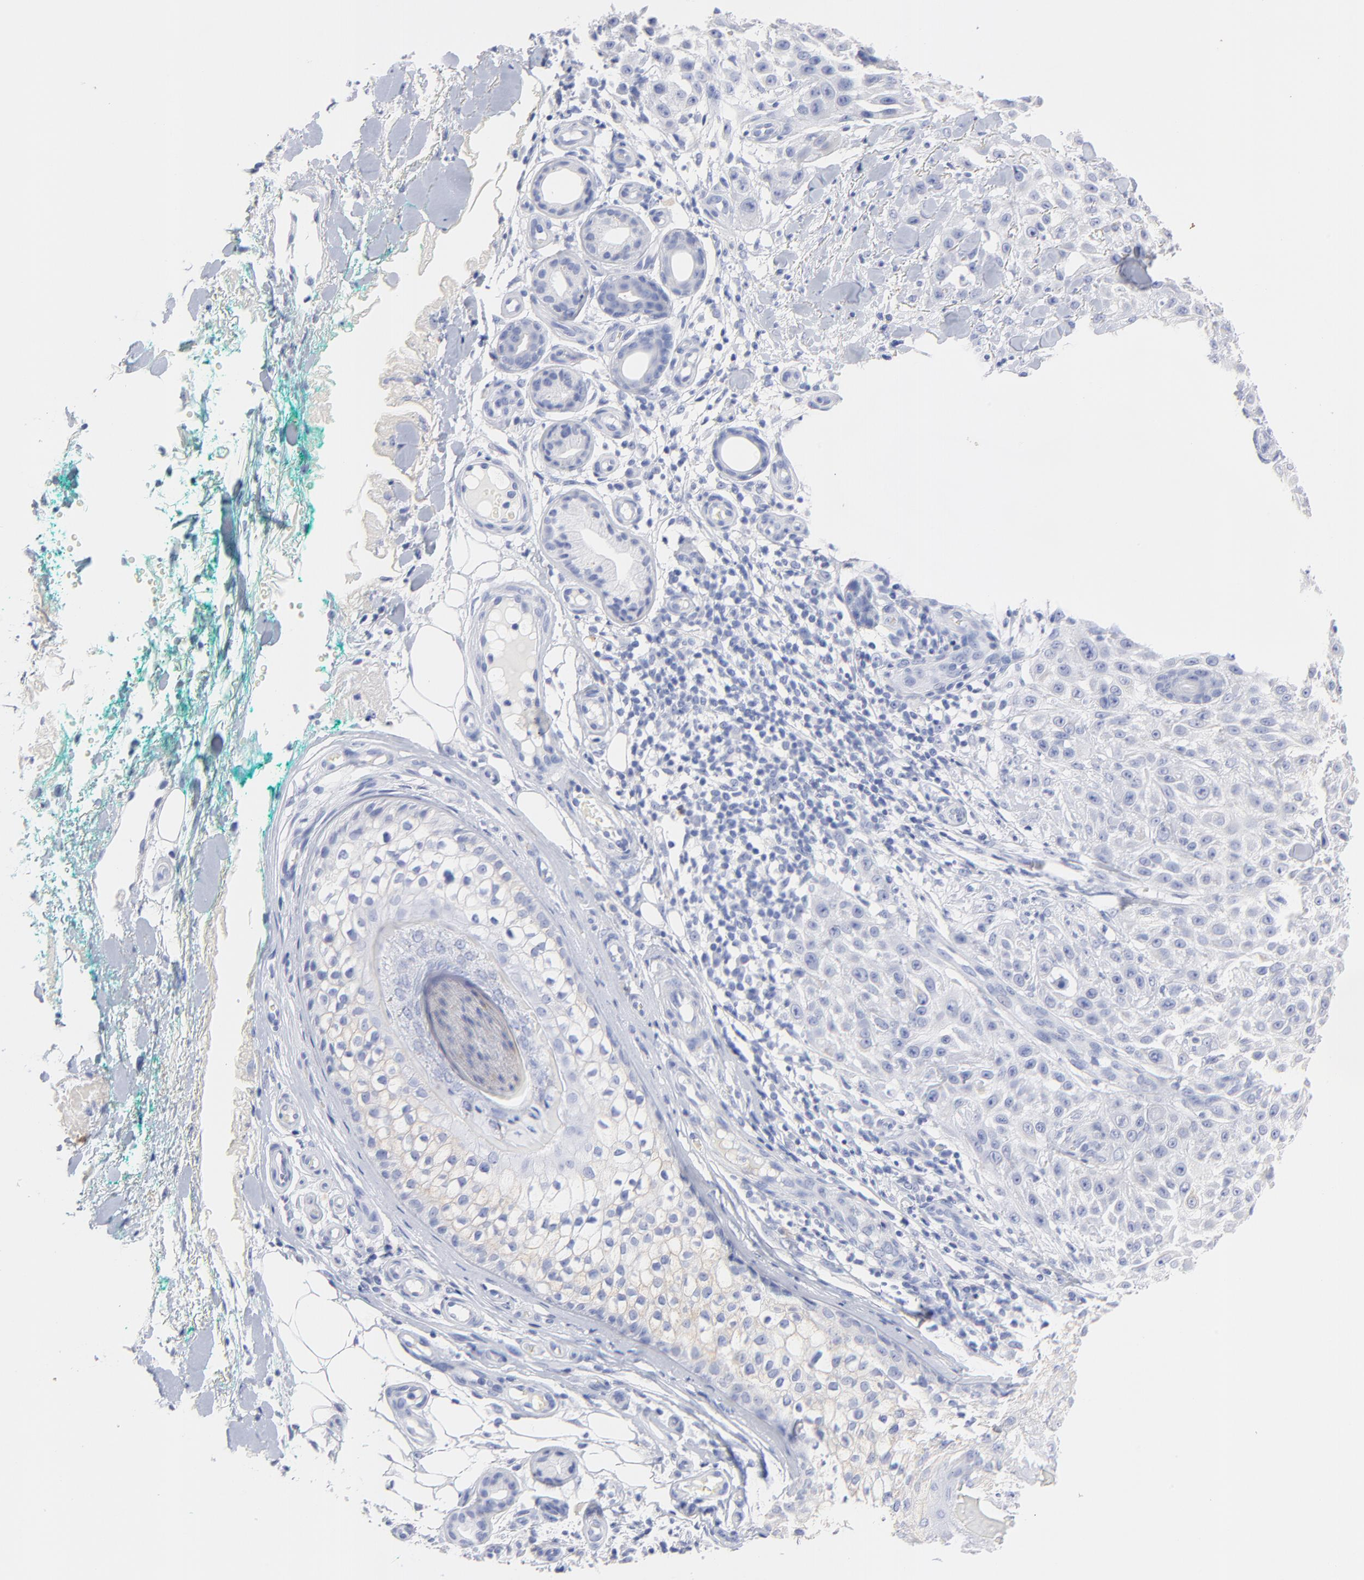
{"staining": {"intensity": "negative", "quantity": "none", "location": "none"}, "tissue": "skin cancer", "cell_type": "Tumor cells", "image_type": "cancer", "snomed": [{"axis": "morphology", "description": "Squamous cell carcinoma, NOS"}, {"axis": "topography", "description": "Skin"}], "caption": "DAB (3,3'-diaminobenzidine) immunohistochemical staining of skin squamous cell carcinoma shows no significant expression in tumor cells.", "gene": "ACY1", "patient": {"sex": "female", "age": 42}}